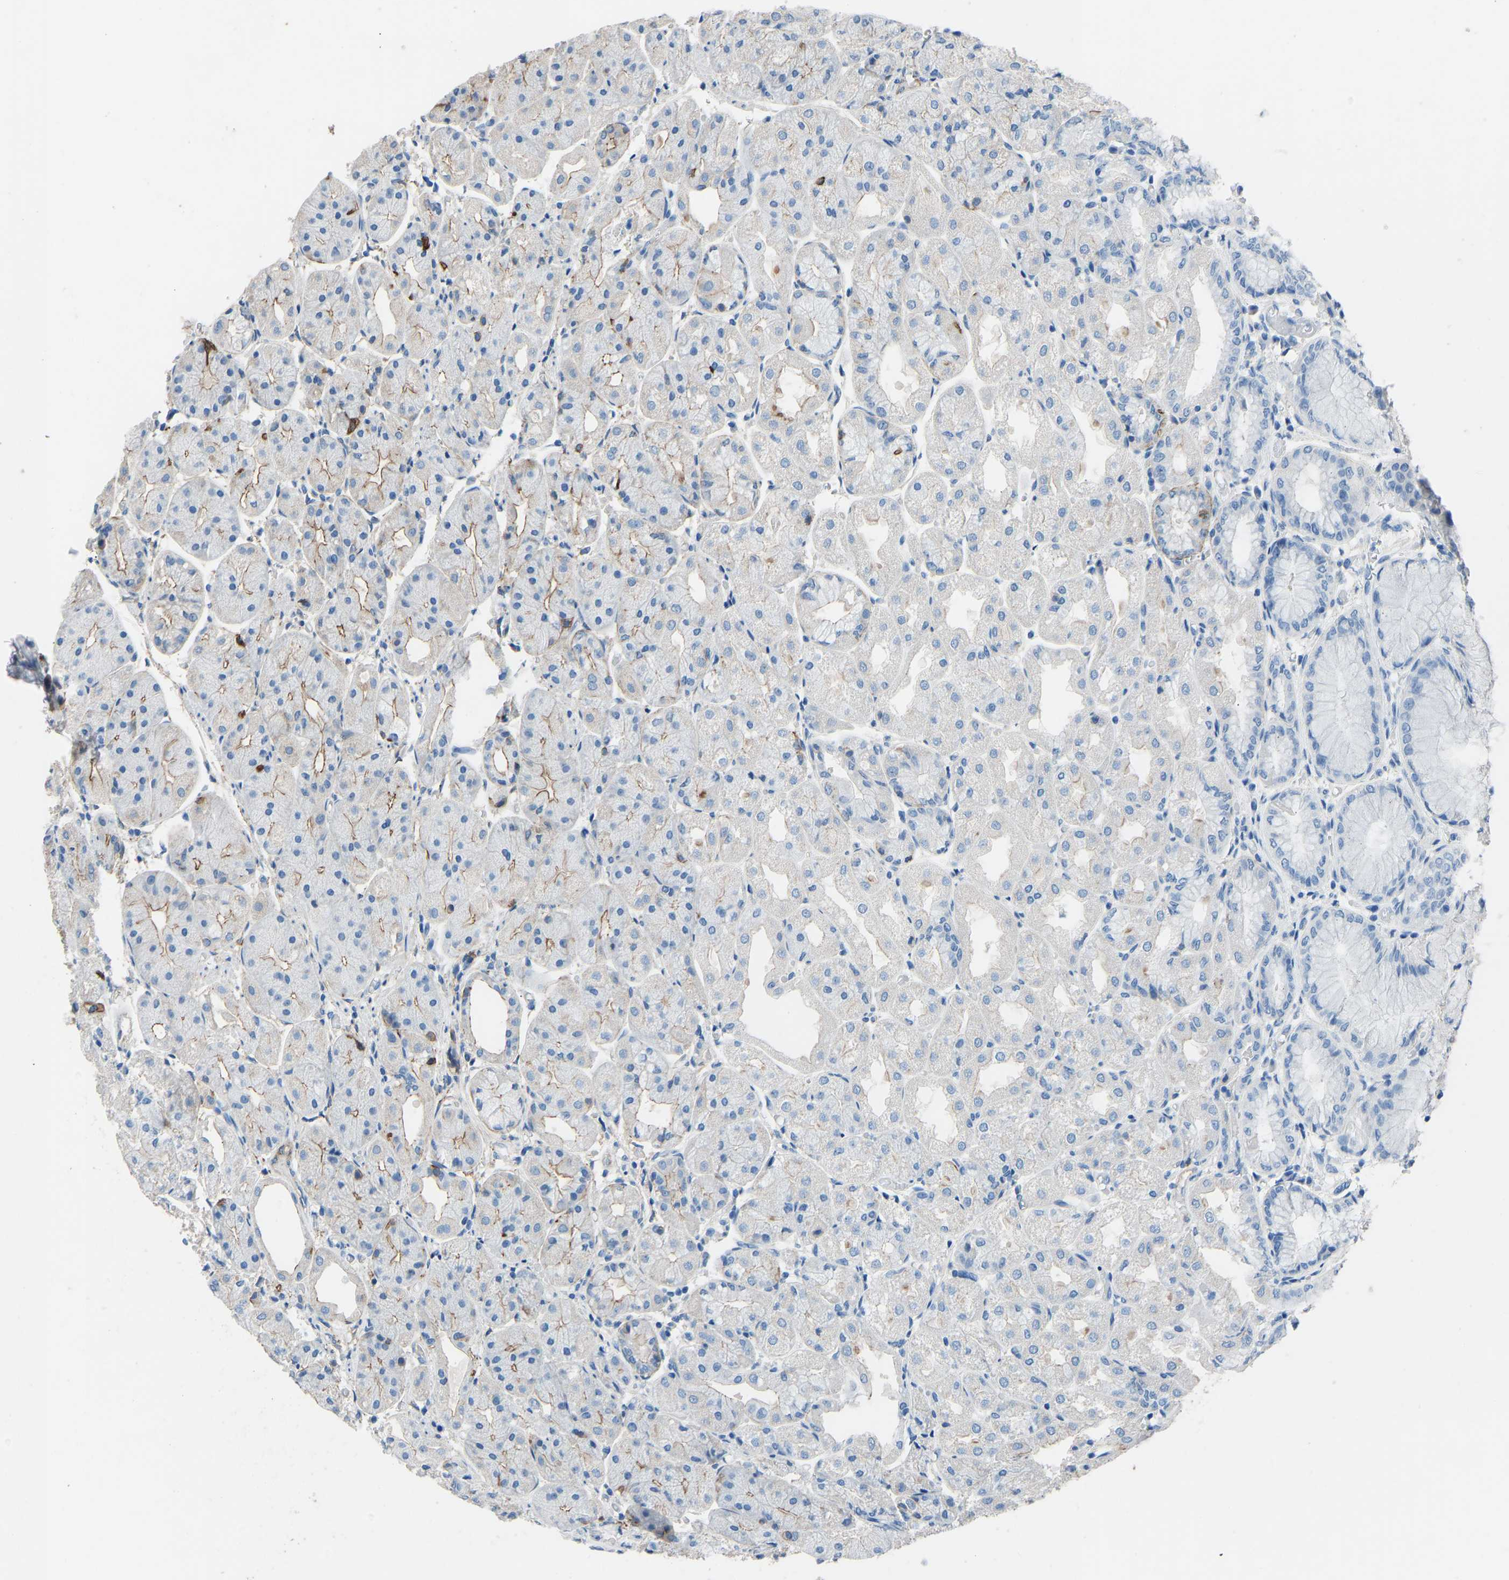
{"staining": {"intensity": "moderate", "quantity": "<25%", "location": "cytoplasmic/membranous"}, "tissue": "stomach", "cell_type": "Glandular cells", "image_type": "normal", "snomed": [{"axis": "morphology", "description": "Normal tissue, NOS"}, {"axis": "topography", "description": "Stomach, upper"}], "caption": "The histopathology image demonstrates immunohistochemical staining of benign stomach. There is moderate cytoplasmic/membranous expression is appreciated in approximately <25% of glandular cells.", "gene": "MYH10", "patient": {"sex": "male", "age": 72}}